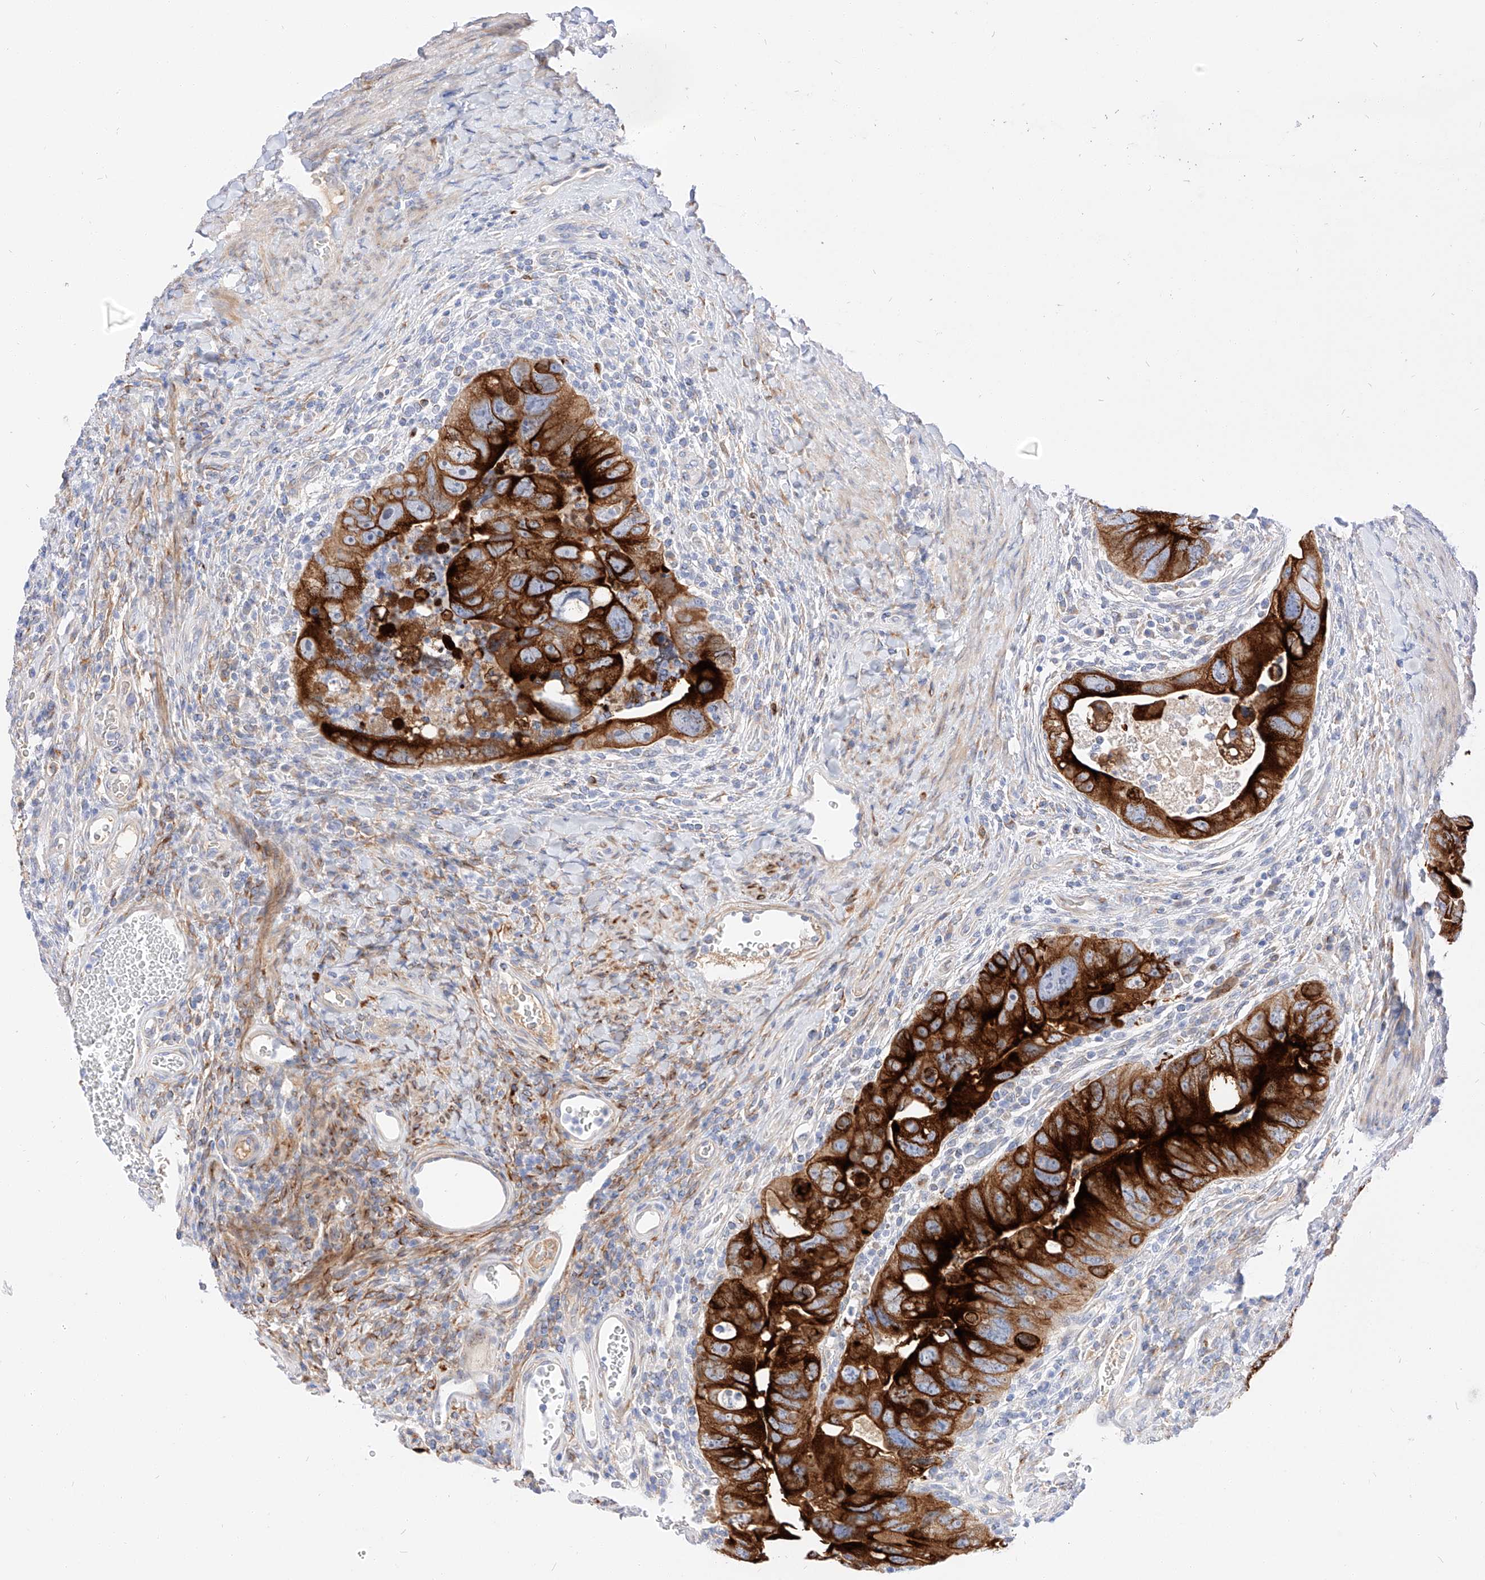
{"staining": {"intensity": "strong", "quantity": ">75%", "location": "cytoplasmic/membranous"}, "tissue": "colorectal cancer", "cell_type": "Tumor cells", "image_type": "cancer", "snomed": [{"axis": "morphology", "description": "Adenocarcinoma, NOS"}, {"axis": "topography", "description": "Rectum"}], "caption": "Adenocarcinoma (colorectal) stained with a brown dye exhibits strong cytoplasmic/membranous positive positivity in approximately >75% of tumor cells.", "gene": "MAP7", "patient": {"sex": "male", "age": 59}}